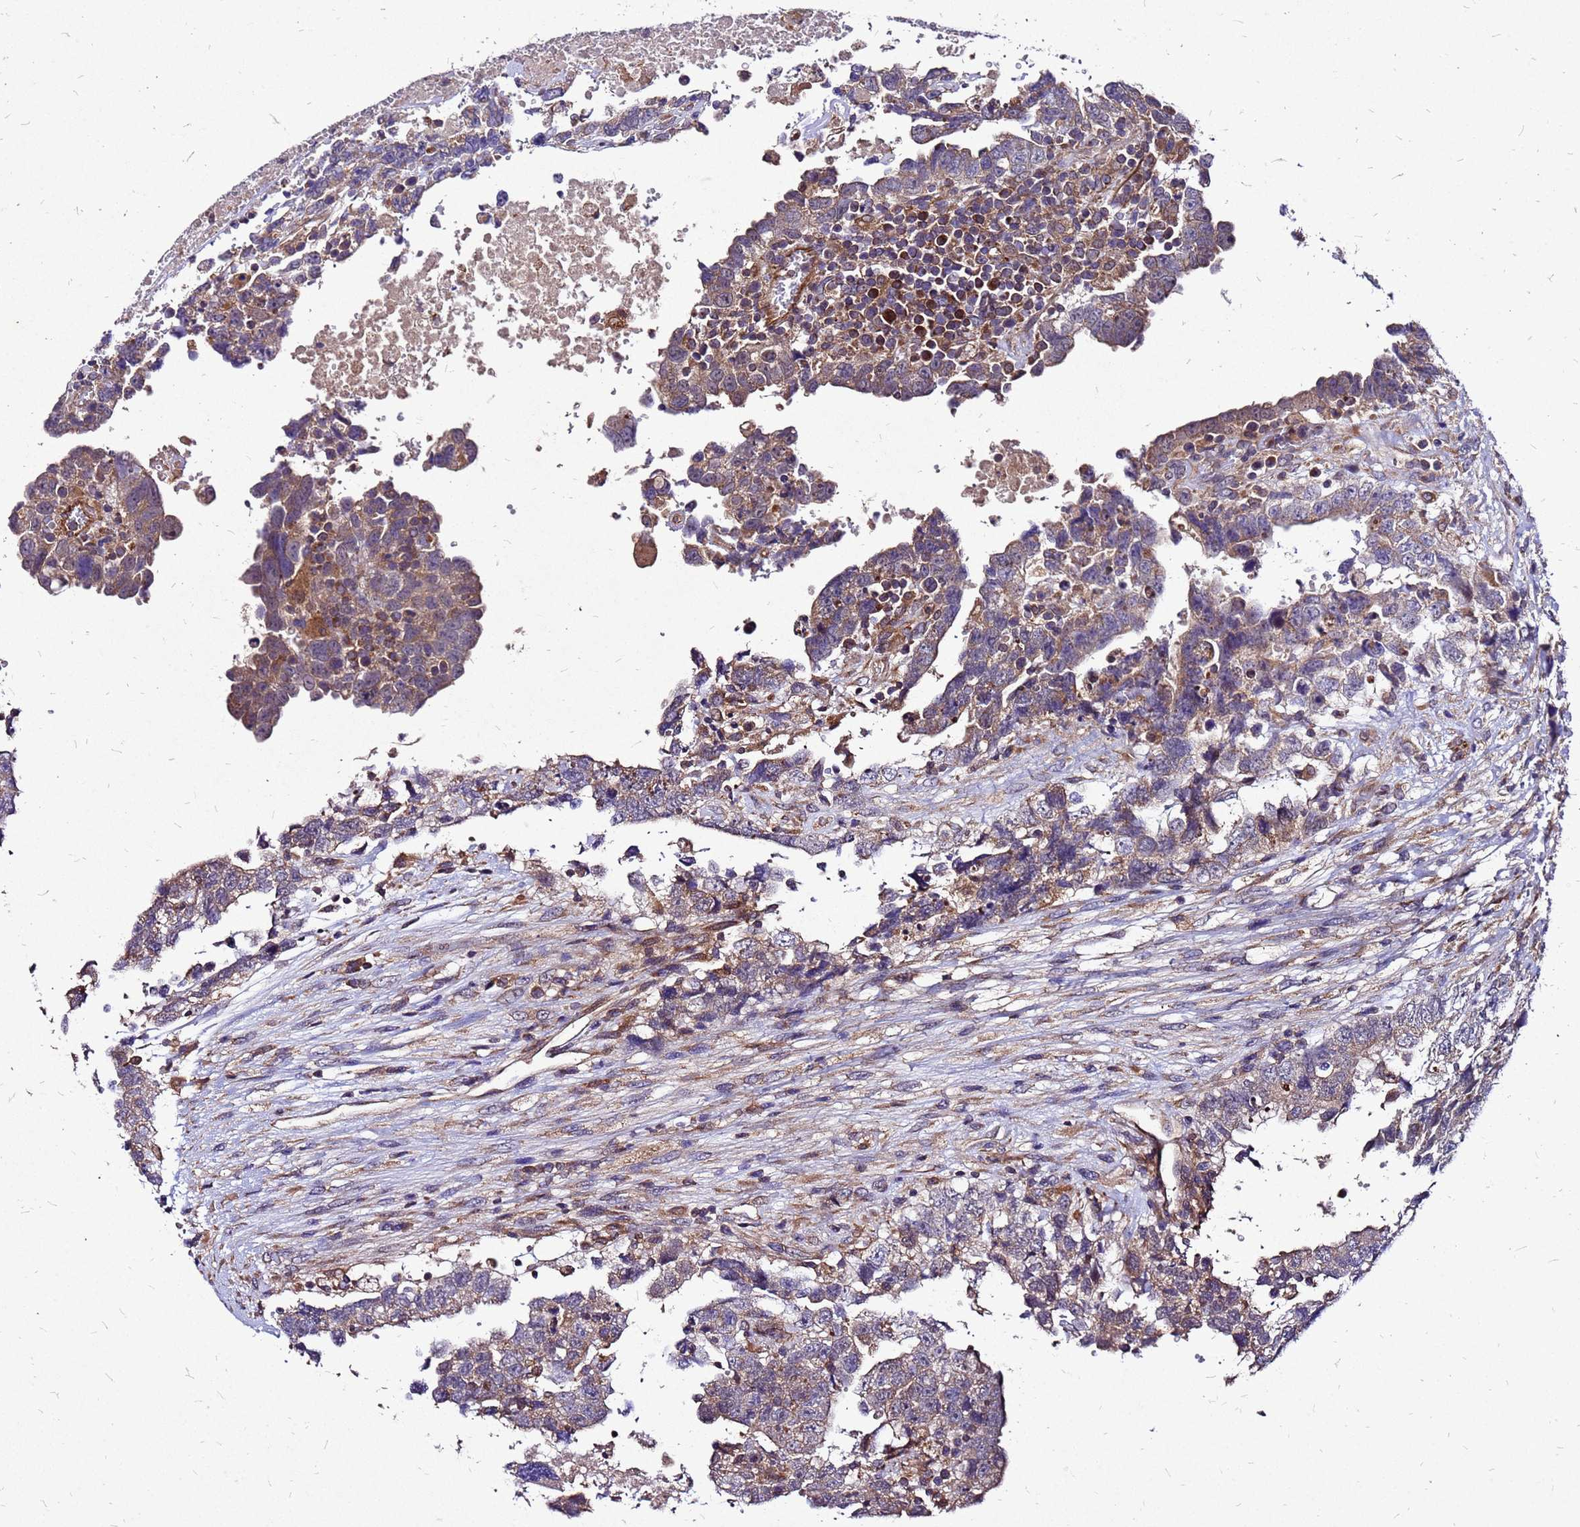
{"staining": {"intensity": "moderate", "quantity": ">75%", "location": "cytoplasmic/membranous"}, "tissue": "testis cancer", "cell_type": "Tumor cells", "image_type": "cancer", "snomed": [{"axis": "morphology", "description": "Carcinoma, Embryonal, NOS"}, {"axis": "topography", "description": "Testis"}], "caption": "Protein staining of testis cancer tissue demonstrates moderate cytoplasmic/membranous positivity in about >75% of tumor cells.", "gene": "DUSP23", "patient": {"sex": "male", "age": 37}}